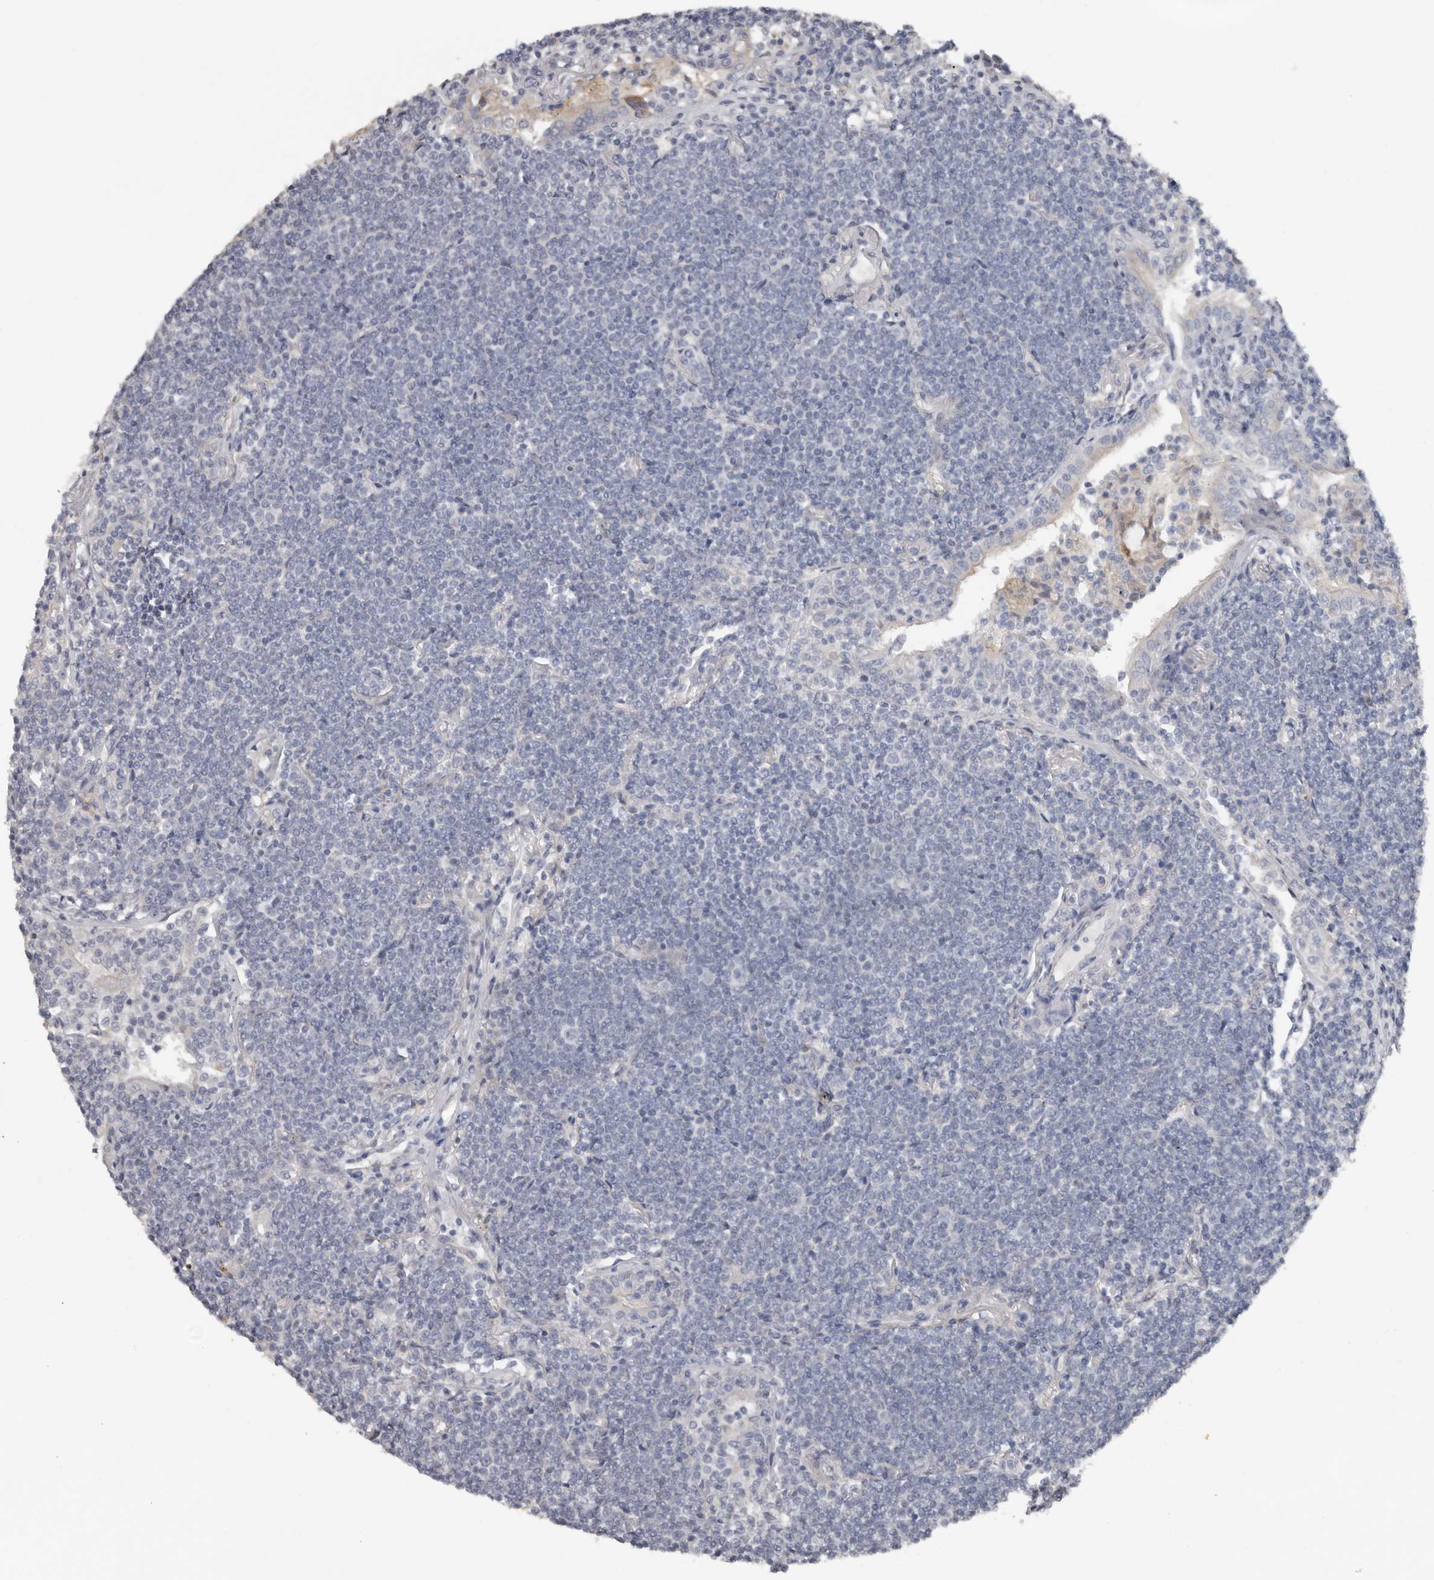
{"staining": {"intensity": "negative", "quantity": "none", "location": "none"}, "tissue": "lymphoma", "cell_type": "Tumor cells", "image_type": "cancer", "snomed": [{"axis": "morphology", "description": "Malignant lymphoma, non-Hodgkin's type, Low grade"}, {"axis": "topography", "description": "Lung"}], "caption": "There is no significant positivity in tumor cells of low-grade malignant lymphoma, non-Hodgkin's type.", "gene": "FABP7", "patient": {"sex": "female", "age": 71}}